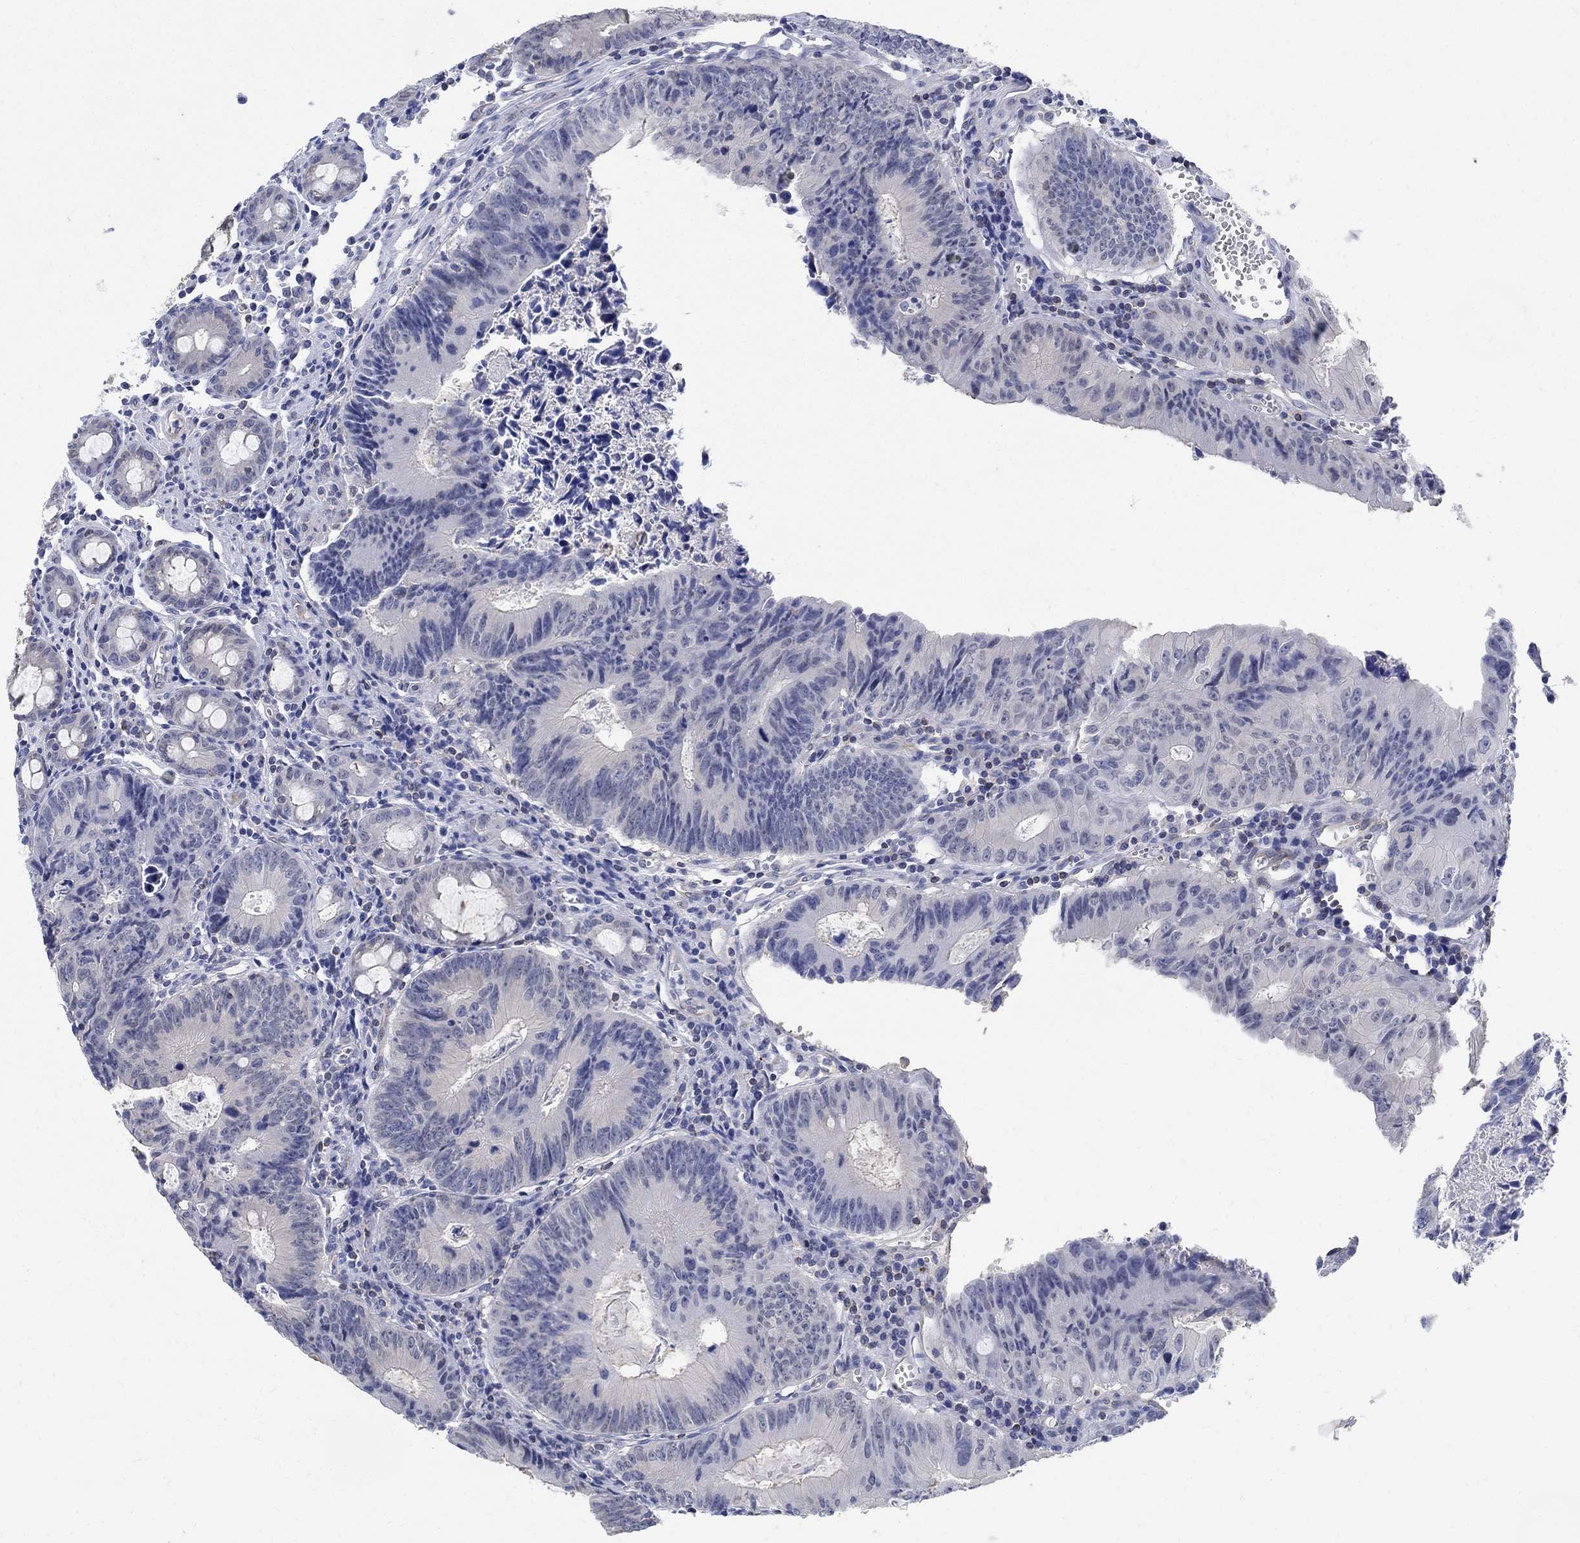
{"staining": {"intensity": "negative", "quantity": "none", "location": "none"}, "tissue": "colorectal cancer", "cell_type": "Tumor cells", "image_type": "cancer", "snomed": [{"axis": "morphology", "description": "Adenocarcinoma, NOS"}, {"axis": "topography", "description": "Colon"}], "caption": "DAB (3,3'-diaminobenzidine) immunohistochemical staining of adenocarcinoma (colorectal) demonstrates no significant positivity in tumor cells.", "gene": "PHF21B", "patient": {"sex": "female", "age": 87}}